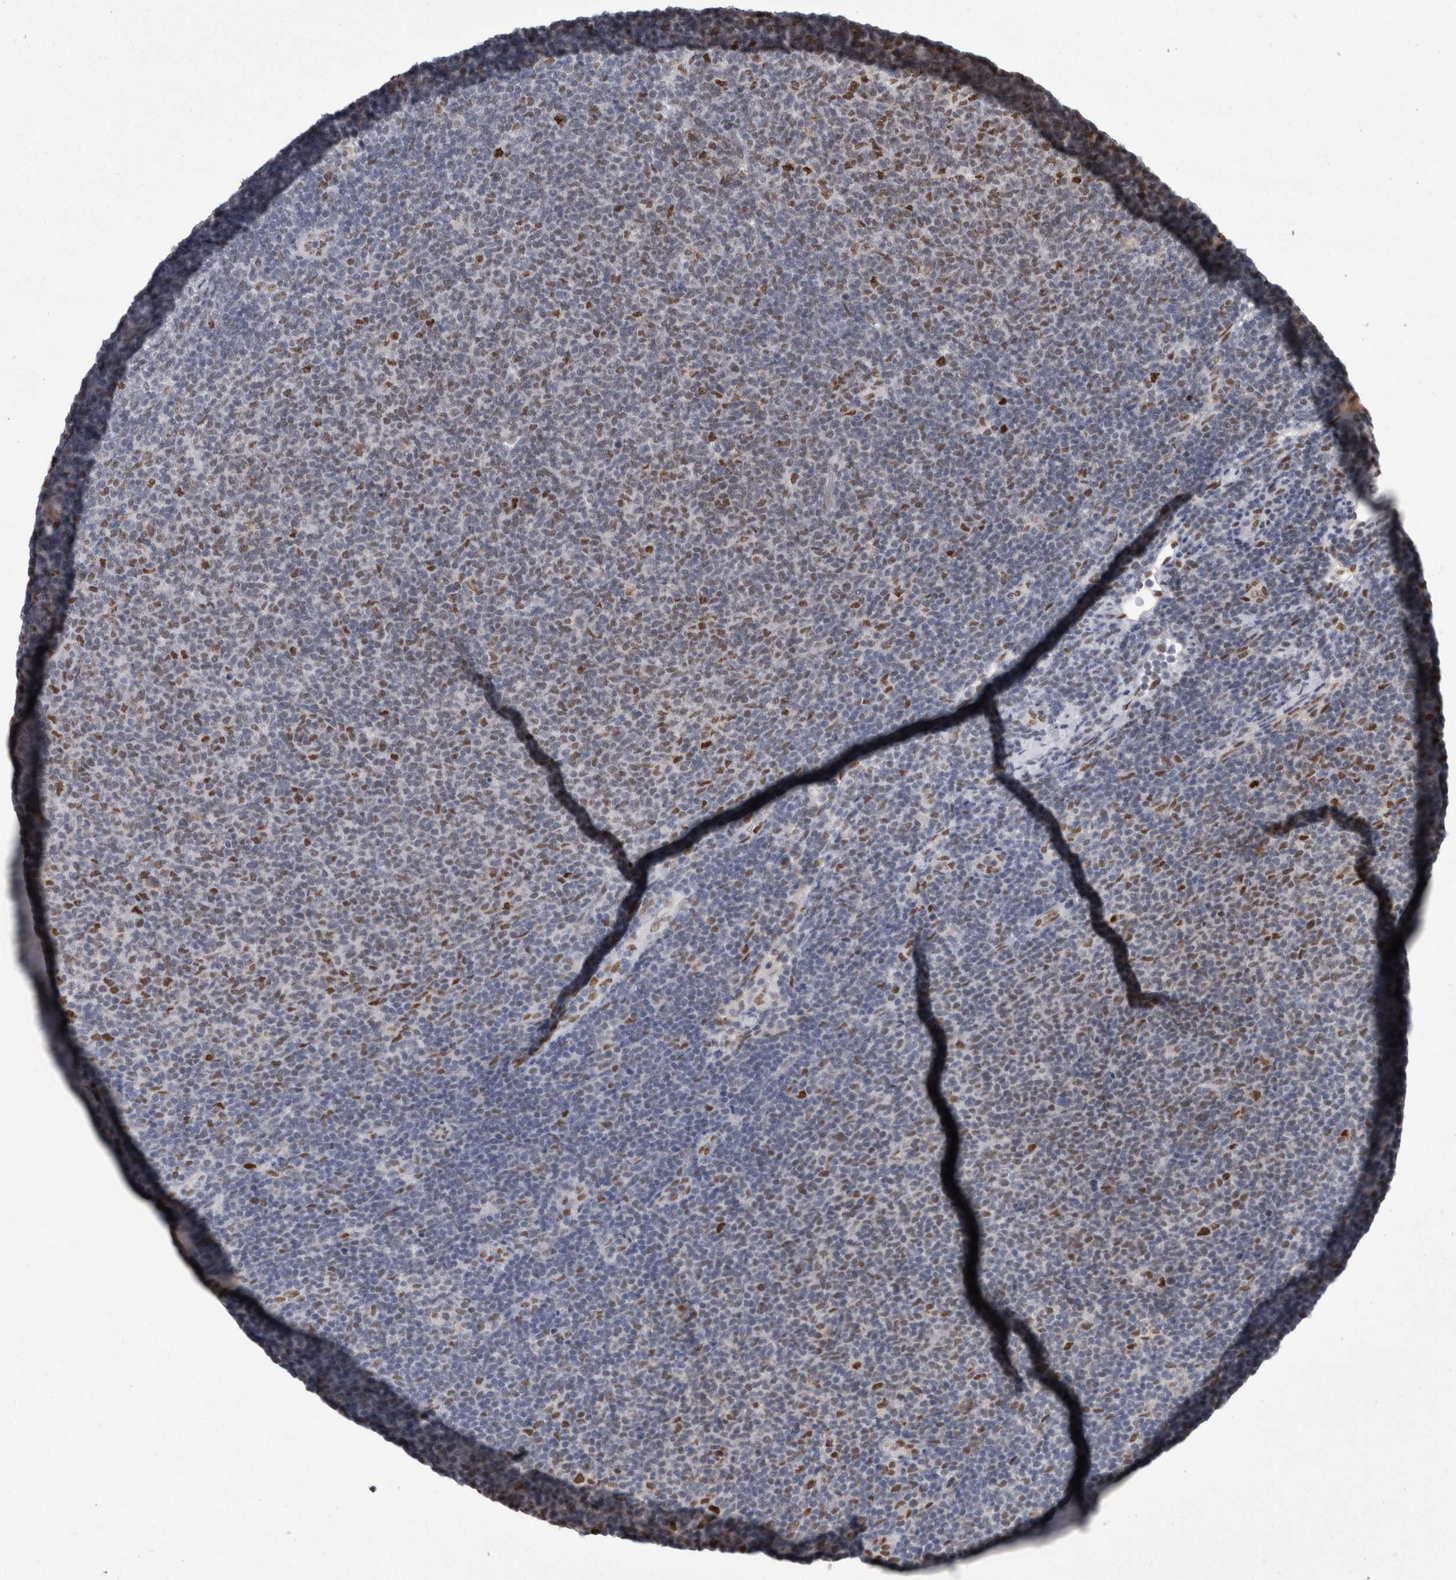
{"staining": {"intensity": "moderate", "quantity": "<25%", "location": "nuclear"}, "tissue": "lymphoma", "cell_type": "Tumor cells", "image_type": "cancer", "snomed": [{"axis": "morphology", "description": "Malignant lymphoma, non-Hodgkin's type, Low grade"}, {"axis": "topography", "description": "Lymph node"}], "caption": "IHC (DAB (3,3'-diaminobenzidine)) staining of lymphoma displays moderate nuclear protein staining in about <25% of tumor cells.", "gene": "C1orf54", "patient": {"sex": "male", "age": 66}}